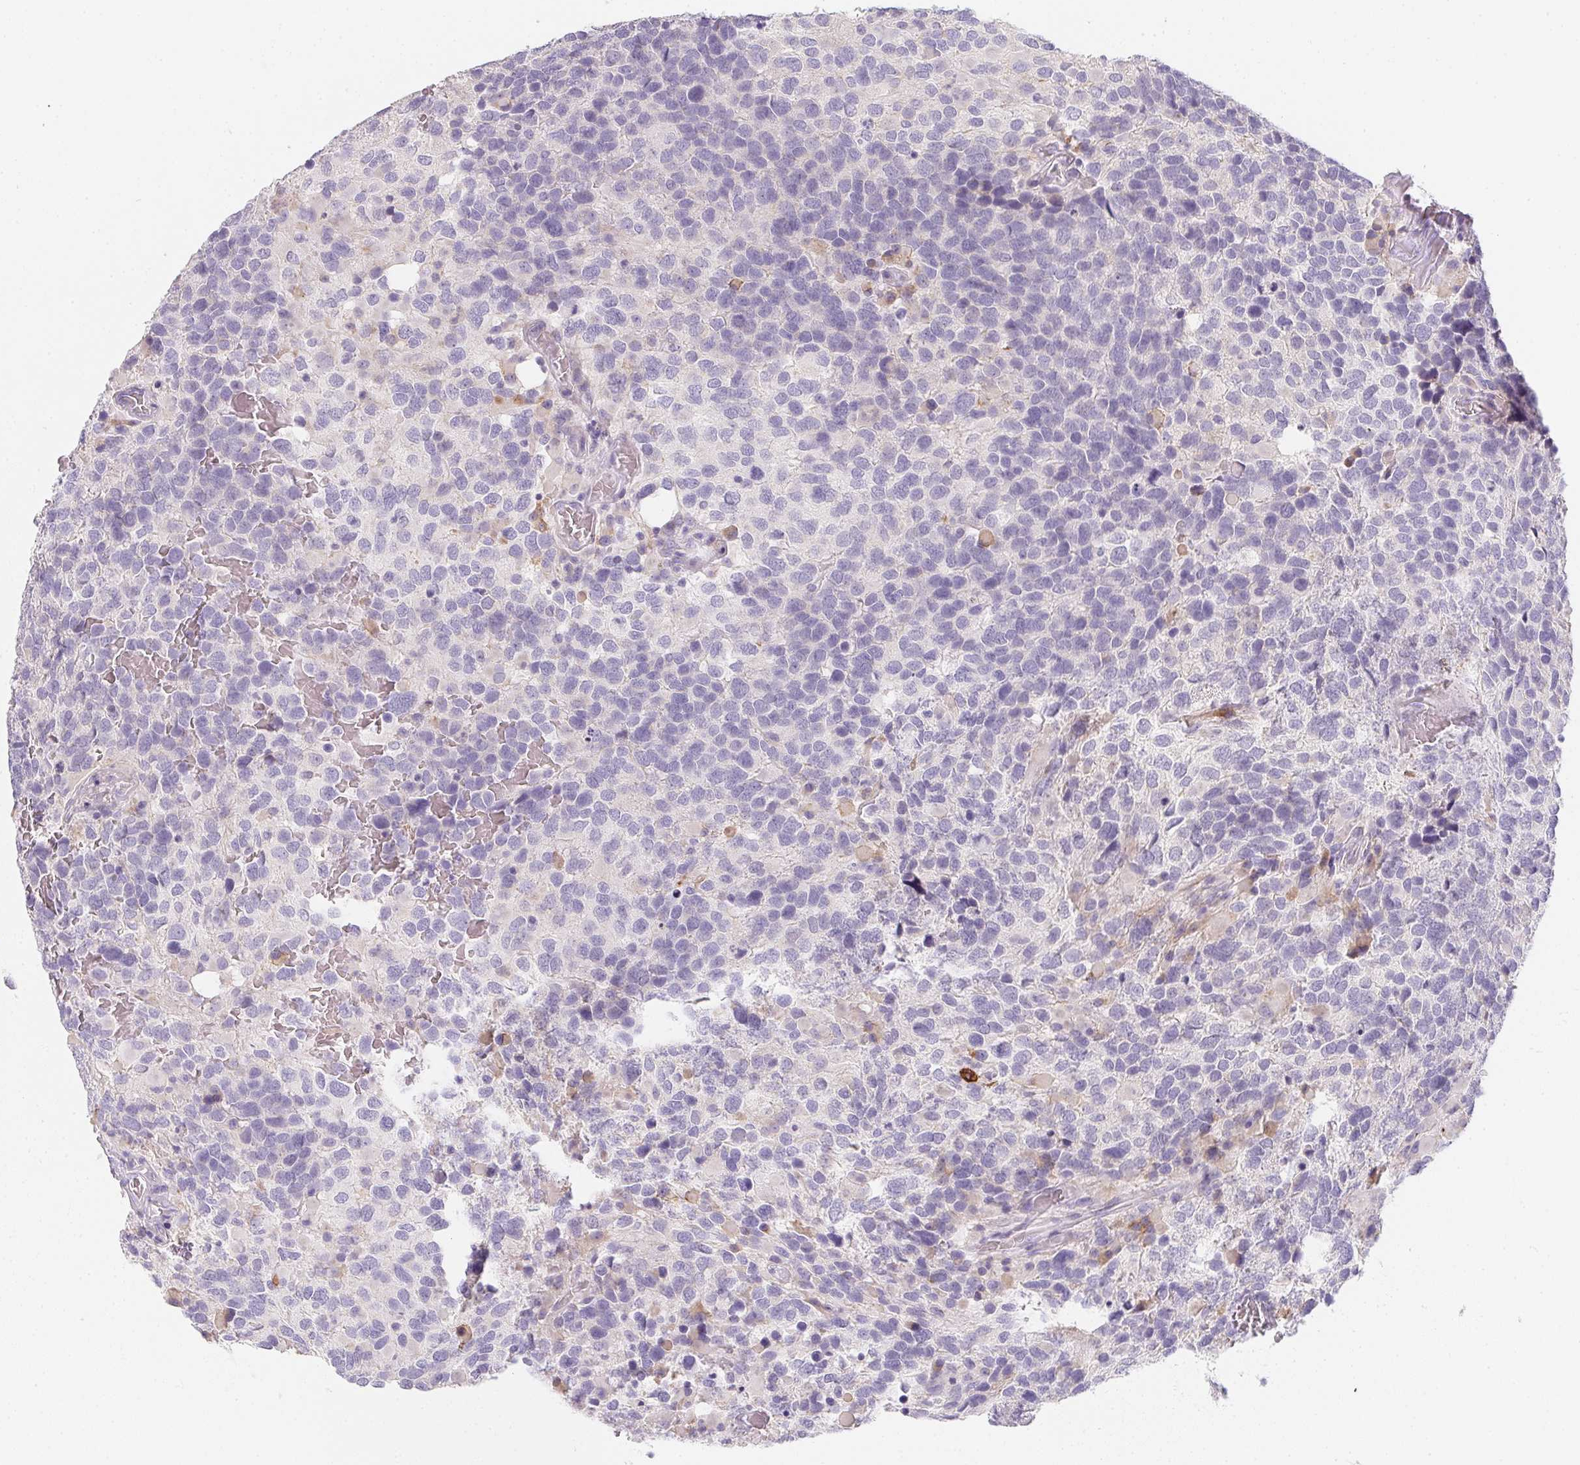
{"staining": {"intensity": "negative", "quantity": "none", "location": "none"}, "tissue": "glioma", "cell_type": "Tumor cells", "image_type": "cancer", "snomed": [{"axis": "morphology", "description": "Glioma, malignant, High grade"}, {"axis": "topography", "description": "Brain"}], "caption": "Tumor cells are negative for protein expression in human glioma.", "gene": "MAP1A", "patient": {"sex": "female", "age": 40}}